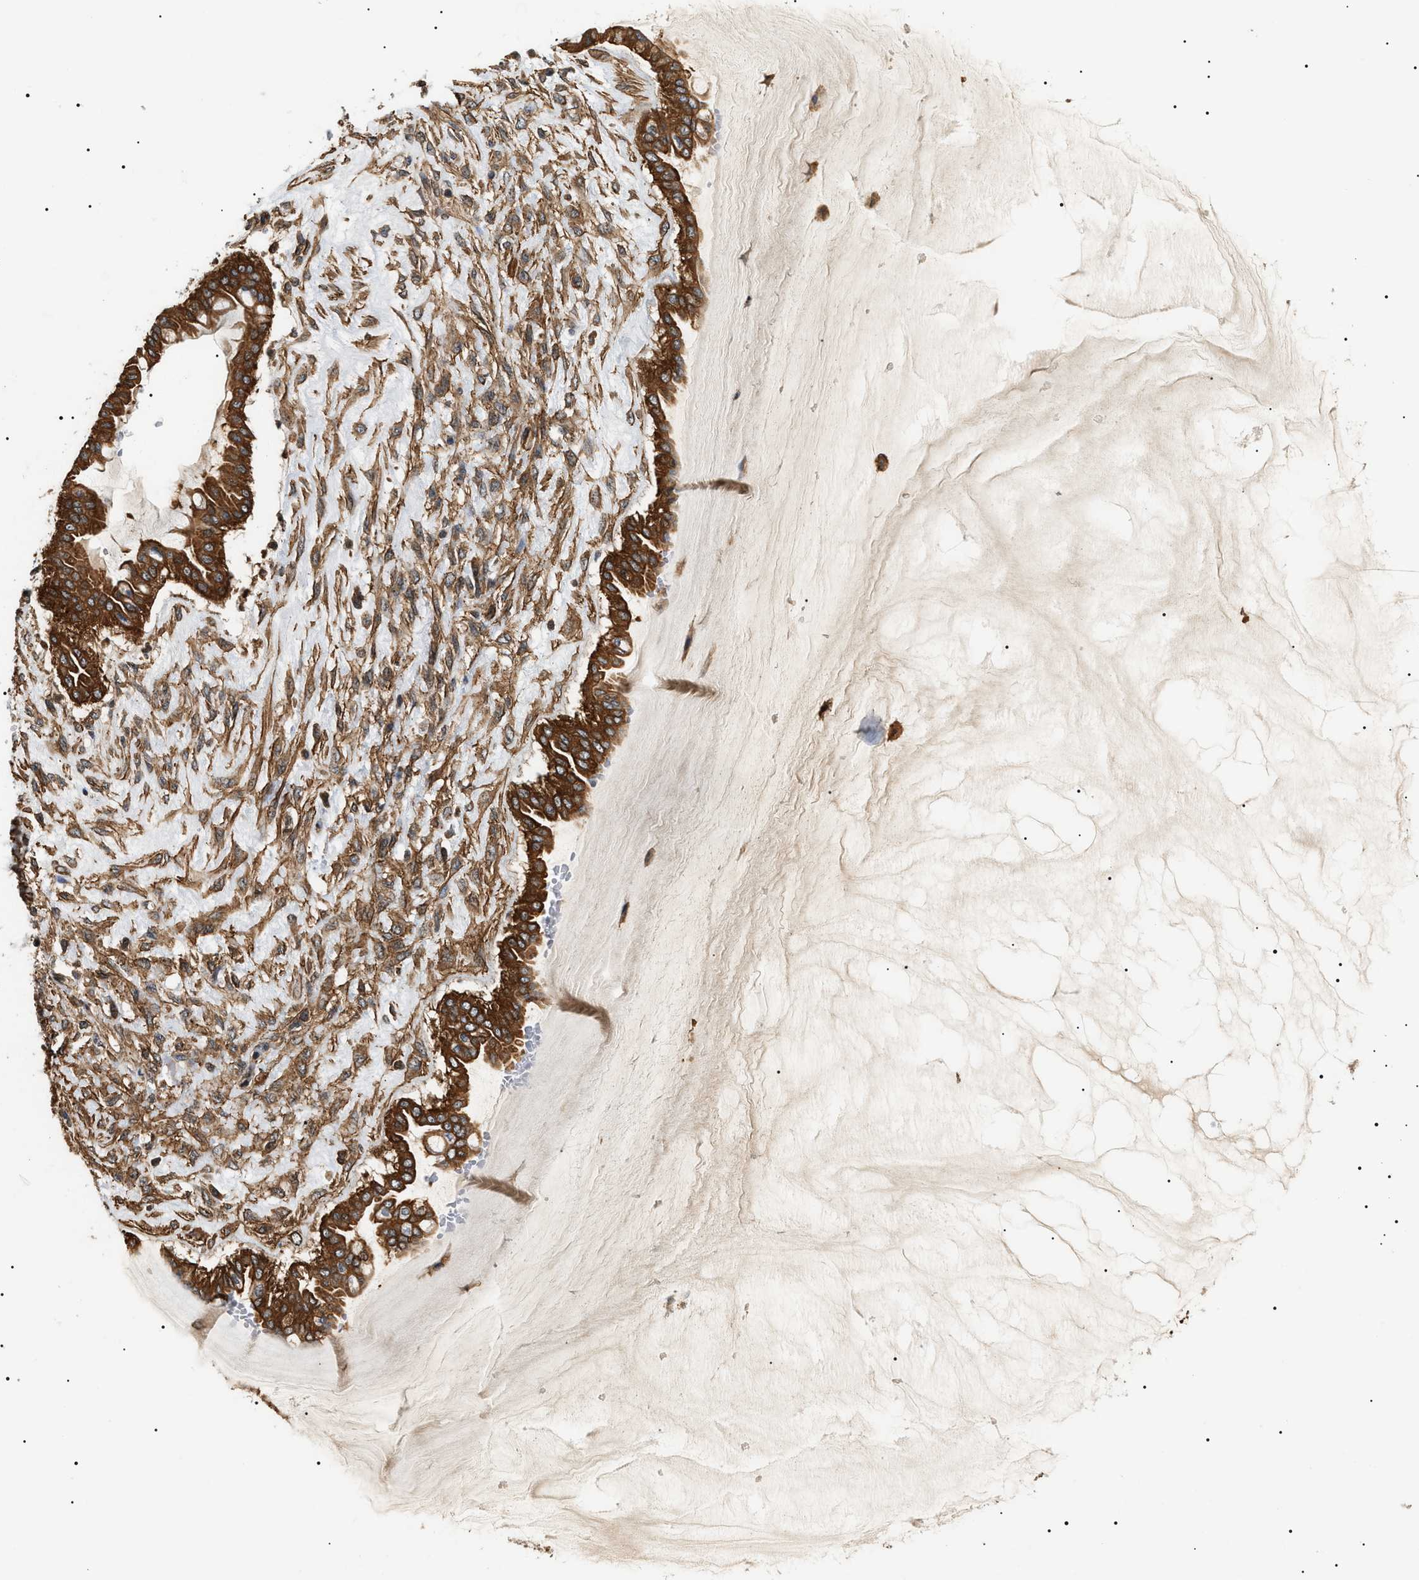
{"staining": {"intensity": "strong", "quantity": ">75%", "location": "cytoplasmic/membranous"}, "tissue": "ovarian cancer", "cell_type": "Tumor cells", "image_type": "cancer", "snomed": [{"axis": "morphology", "description": "Cystadenocarcinoma, mucinous, NOS"}, {"axis": "topography", "description": "Ovary"}], "caption": "Ovarian cancer stained with immunohistochemistry exhibits strong cytoplasmic/membranous staining in about >75% of tumor cells. (IHC, brightfield microscopy, high magnification).", "gene": "SH3GLB2", "patient": {"sex": "female", "age": 73}}